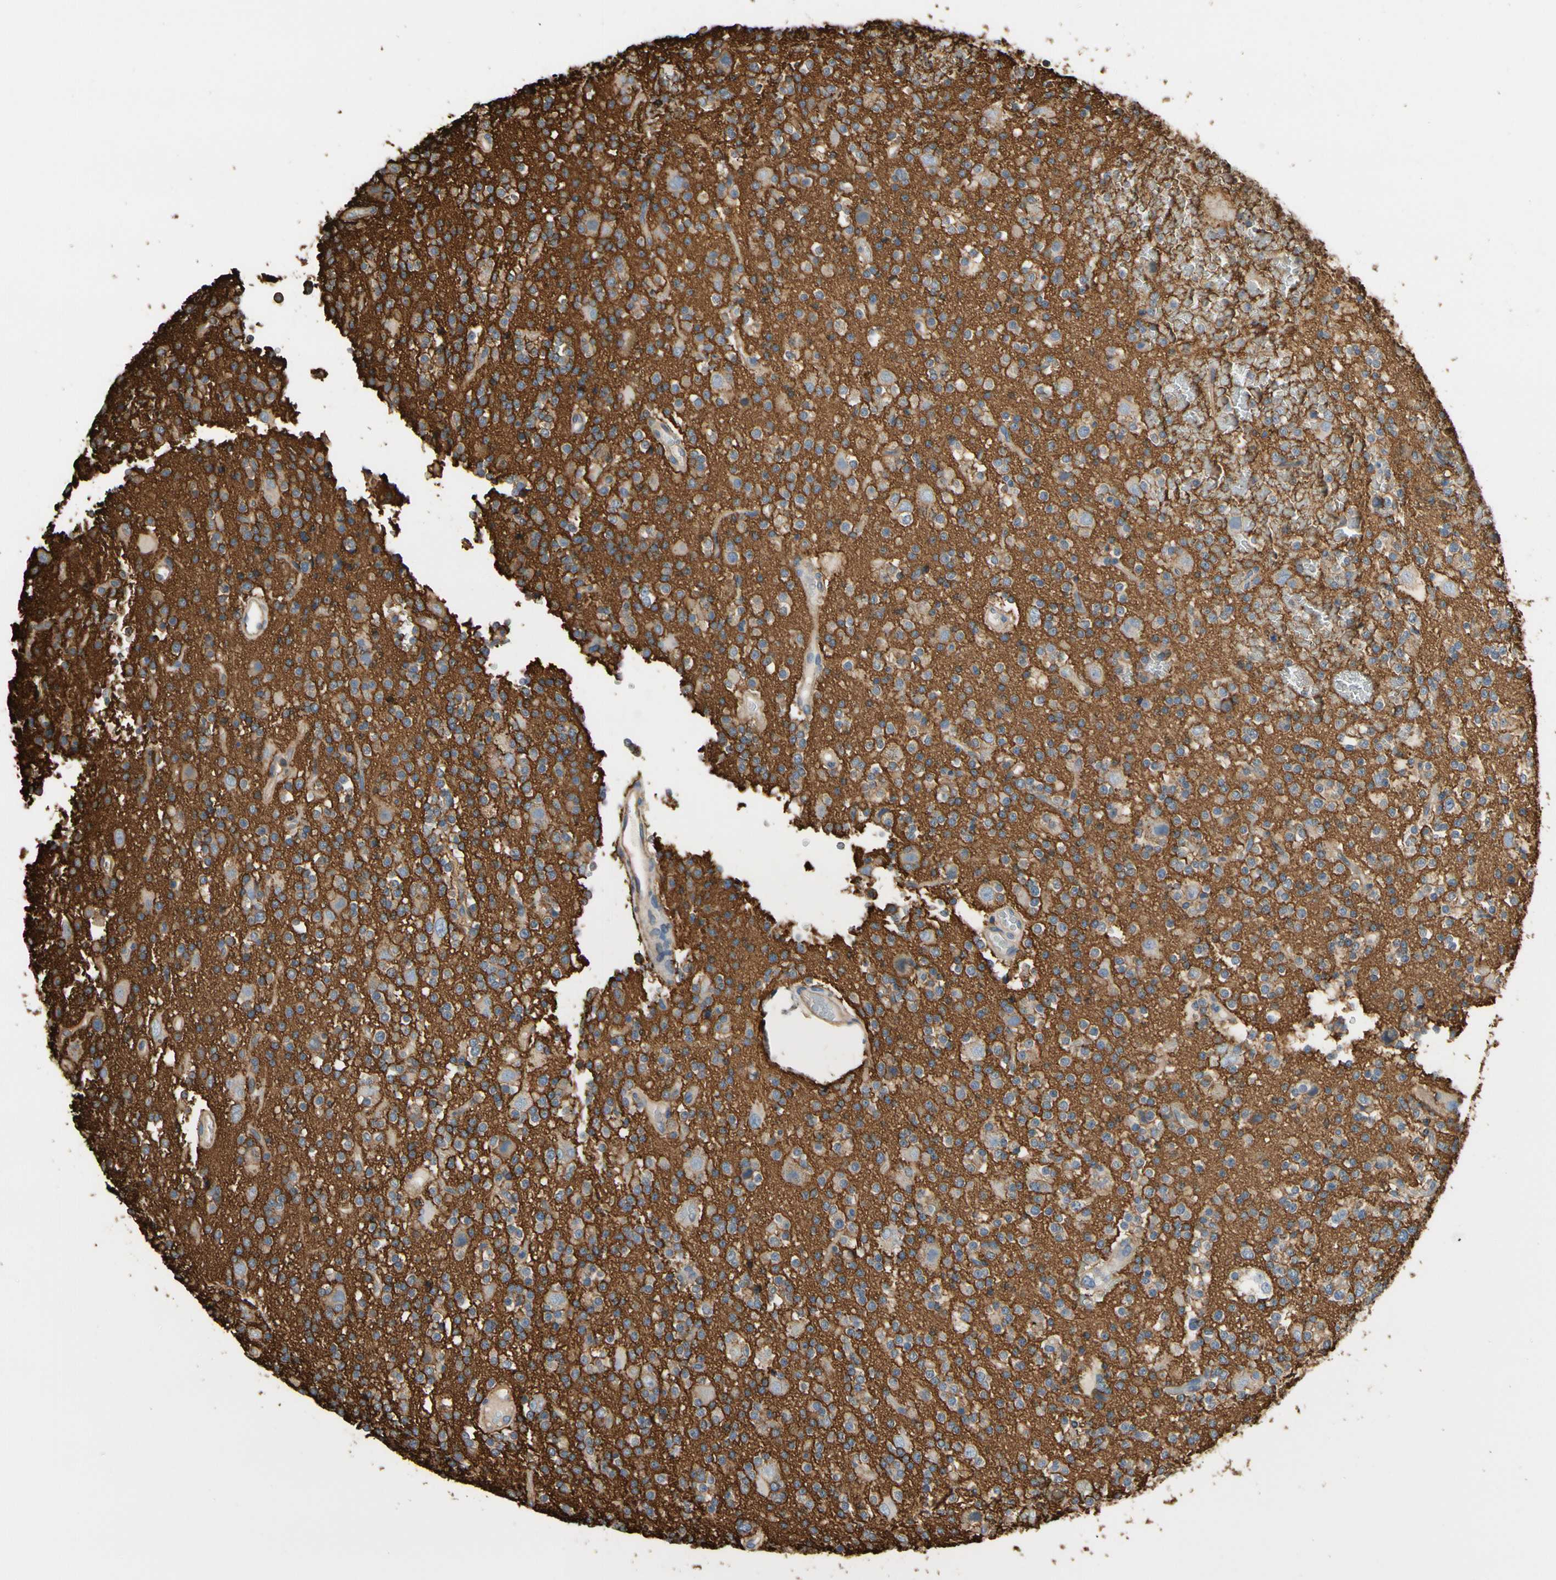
{"staining": {"intensity": "negative", "quantity": "none", "location": "none"}, "tissue": "glioma", "cell_type": "Tumor cells", "image_type": "cancer", "snomed": [{"axis": "morphology", "description": "Glioma, malignant, High grade"}, {"axis": "topography", "description": "Brain"}], "caption": "Immunohistochemistry of human glioma shows no positivity in tumor cells.", "gene": "IL1RL1", "patient": {"sex": "male", "age": 47}}